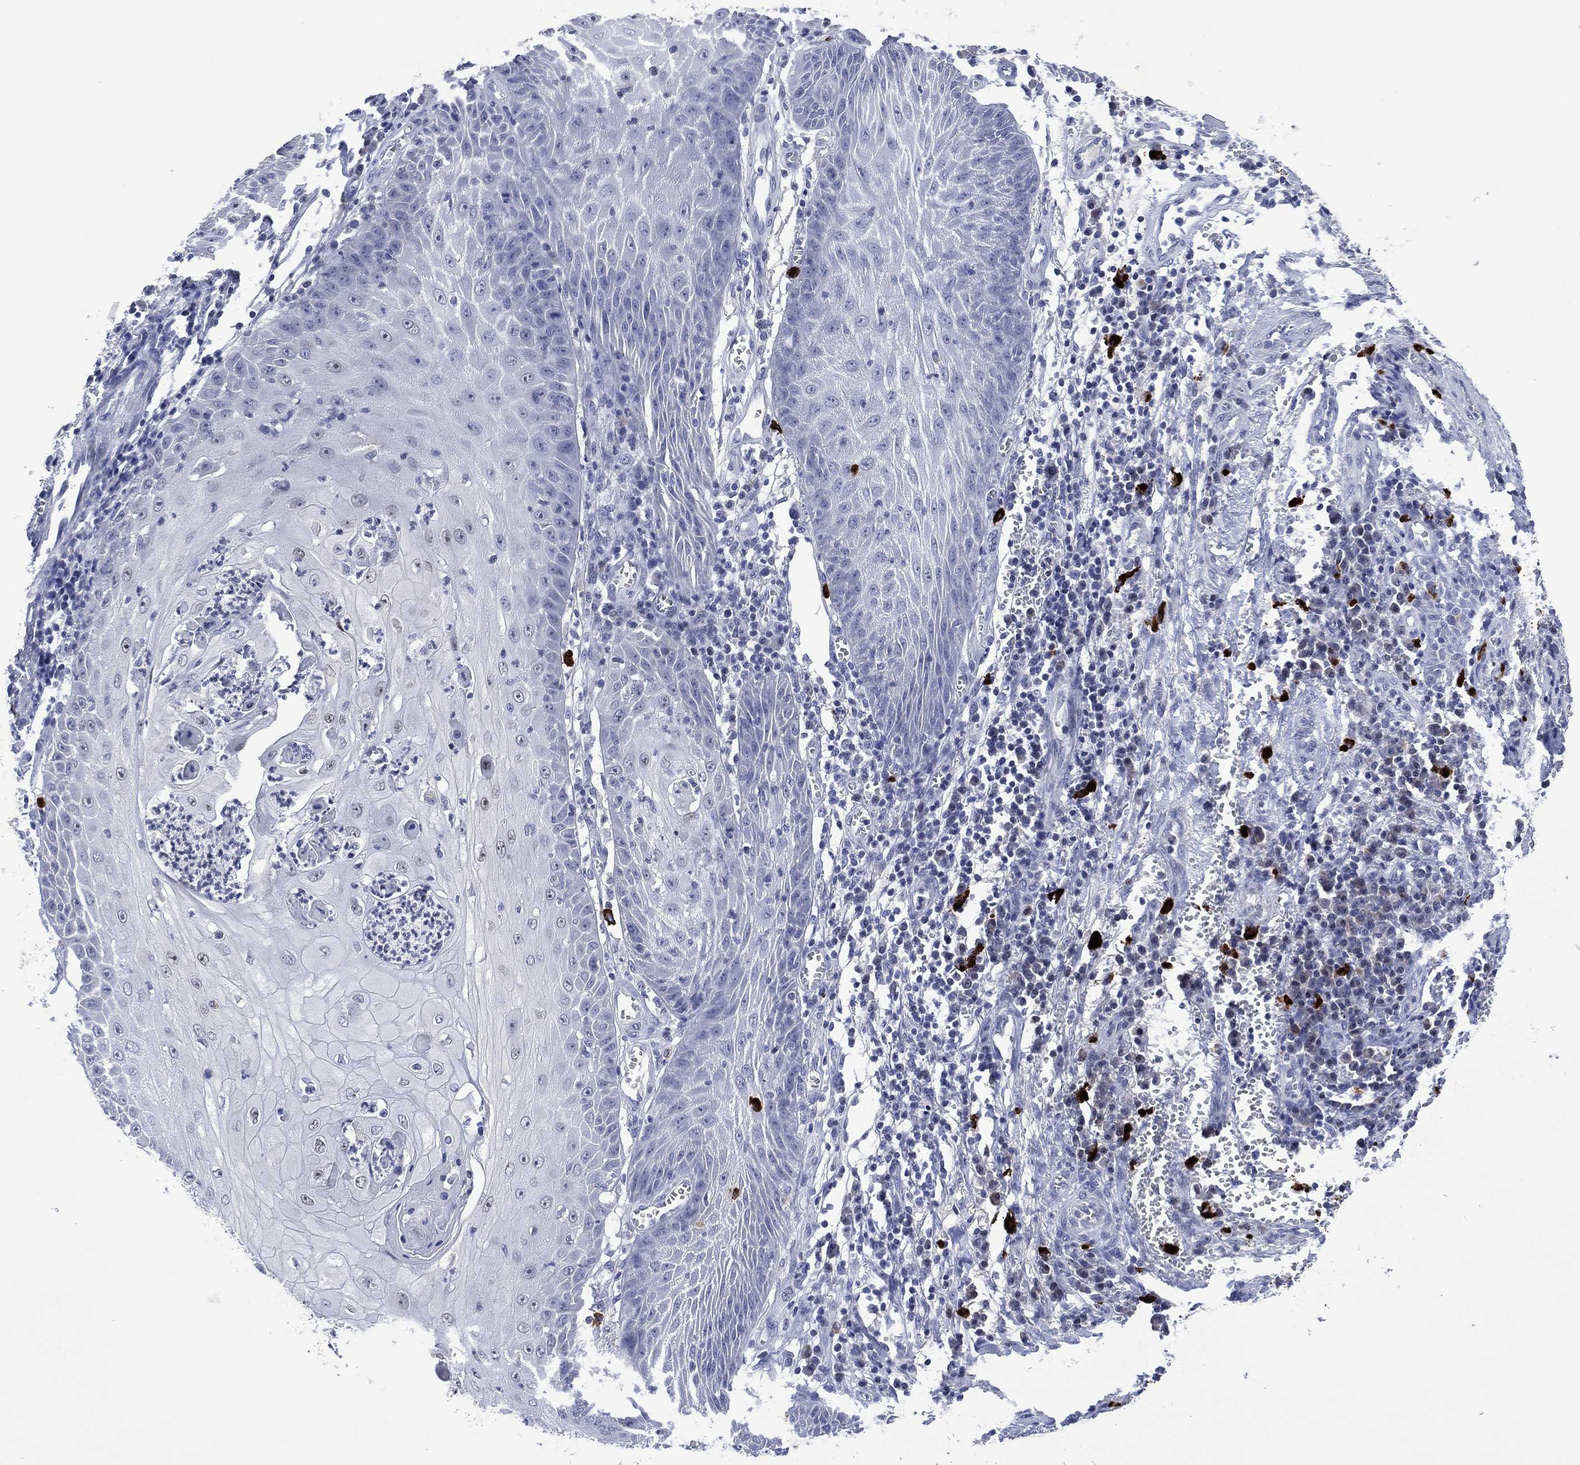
{"staining": {"intensity": "negative", "quantity": "none", "location": "none"}, "tissue": "skin cancer", "cell_type": "Tumor cells", "image_type": "cancer", "snomed": [{"axis": "morphology", "description": "Squamous cell carcinoma, NOS"}, {"axis": "topography", "description": "Skin"}], "caption": "Immunohistochemistry histopathology image of neoplastic tissue: human skin squamous cell carcinoma stained with DAB (3,3'-diaminobenzidine) displays no significant protein staining in tumor cells.", "gene": "USP26", "patient": {"sex": "male", "age": 70}}